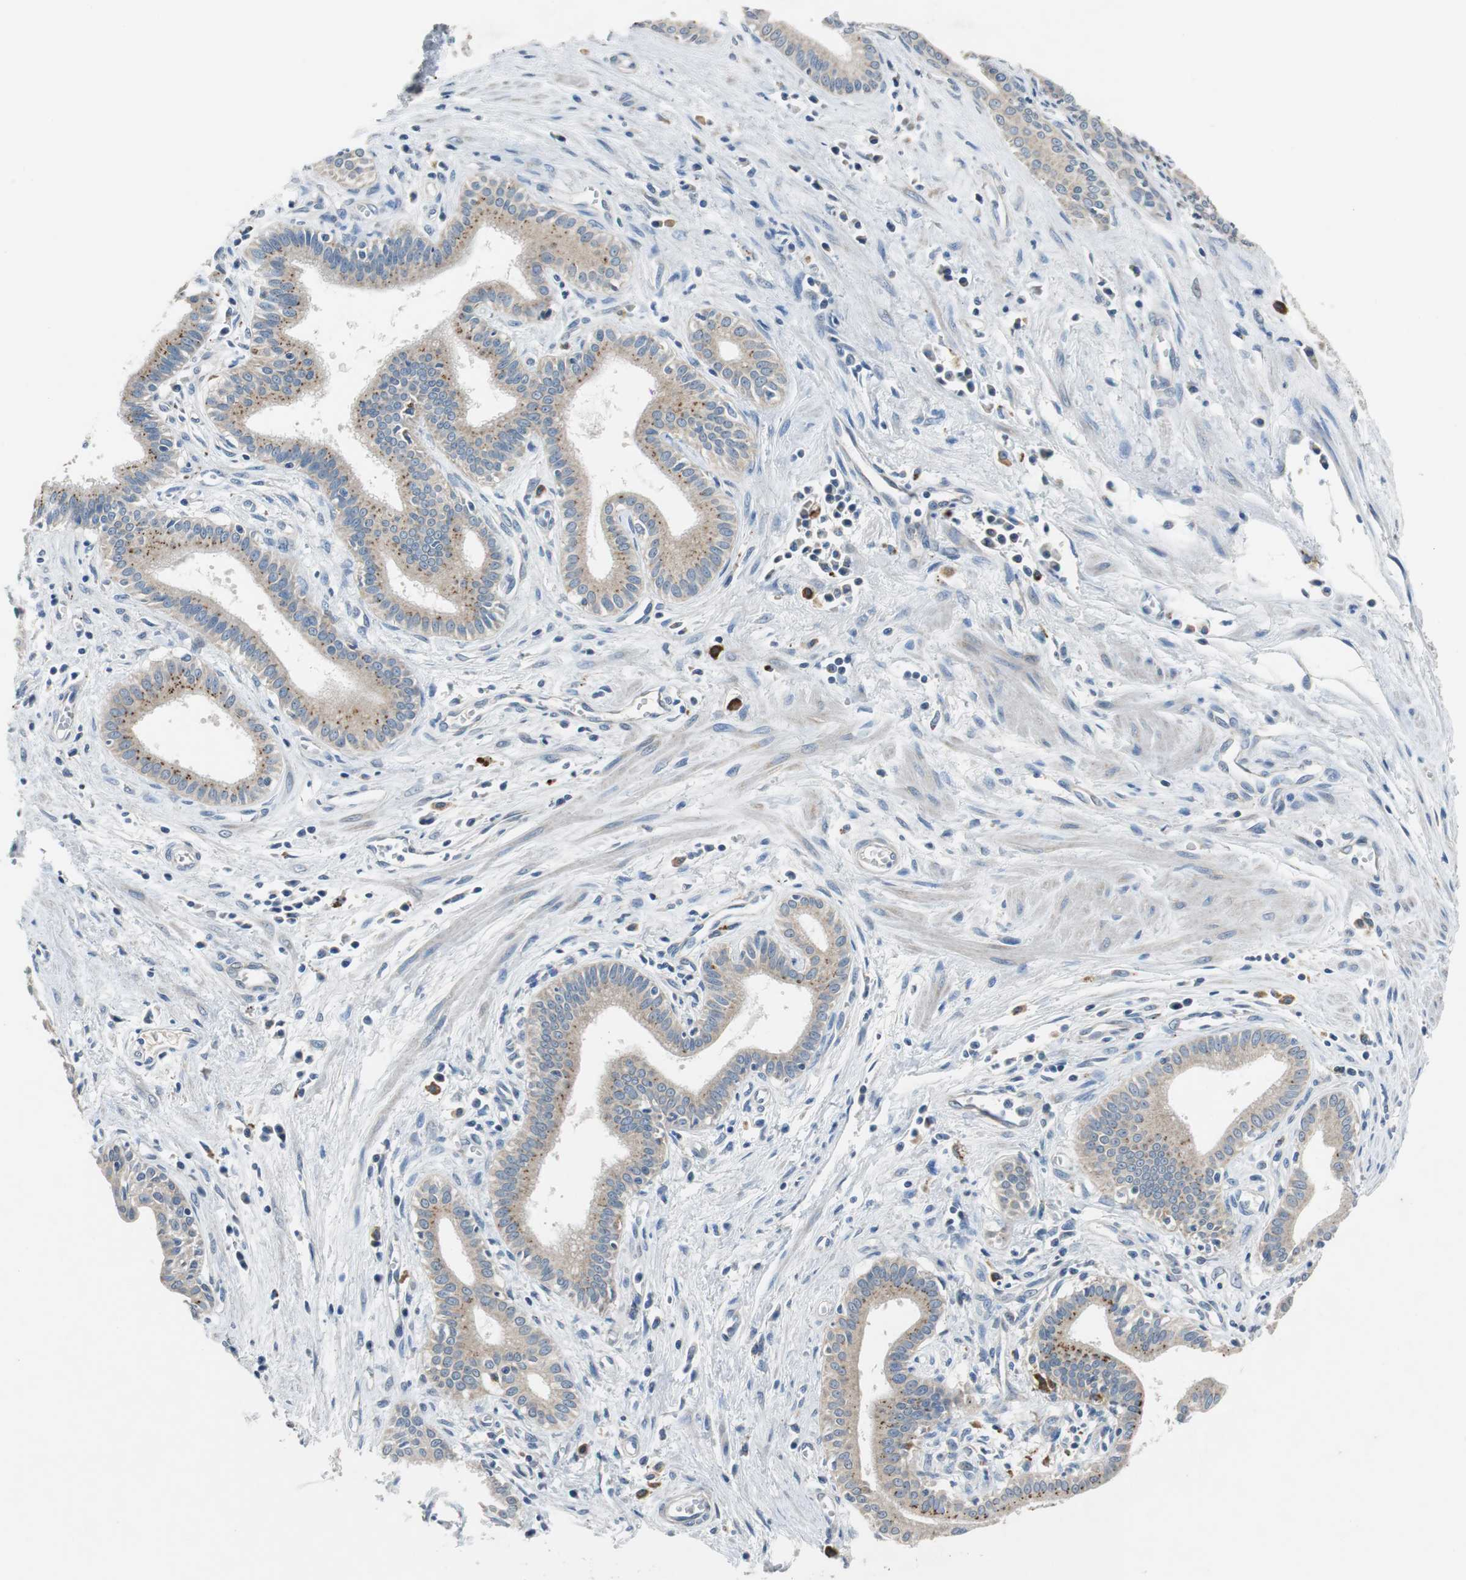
{"staining": {"intensity": "weak", "quantity": ">75%", "location": "cytoplasmic/membranous"}, "tissue": "pancreatic cancer", "cell_type": "Tumor cells", "image_type": "cancer", "snomed": [{"axis": "morphology", "description": "Normal tissue, NOS"}, {"axis": "topography", "description": "Lymph node"}], "caption": "About >75% of tumor cells in human pancreatic cancer exhibit weak cytoplasmic/membranous protein staining as visualized by brown immunohistochemical staining.", "gene": "NLGN1", "patient": {"sex": "male", "age": 50}}